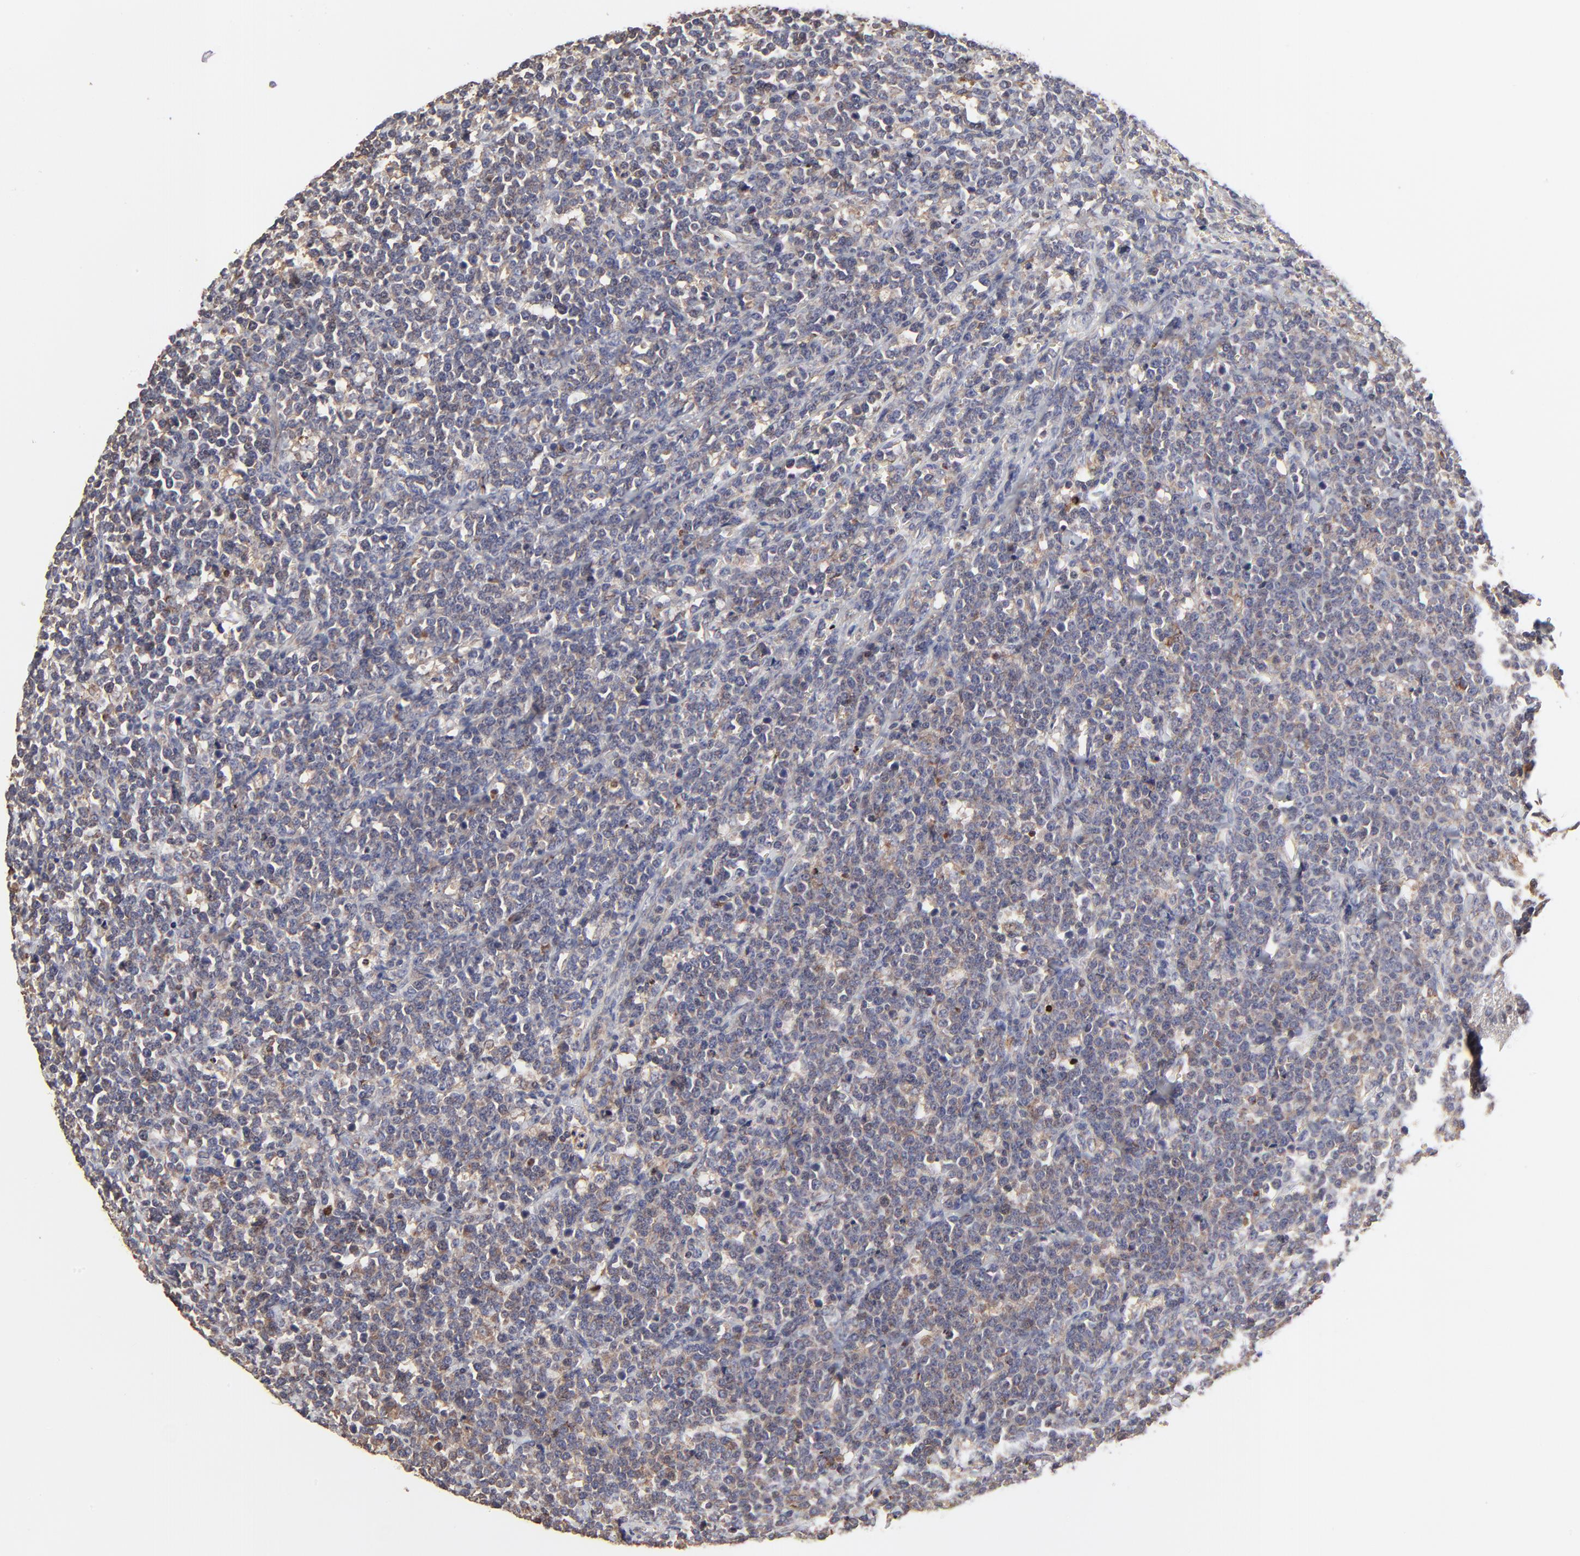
{"staining": {"intensity": "negative", "quantity": "none", "location": "none"}, "tissue": "lymphoma", "cell_type": "Tumor cells", "image_type": "cancer", "snomed": [{"axis": "morphology", "description": "Malignant lymphoma, non-Hodgkin's type, High grade"}, {"axis": "topography", "description": "Small intestine"}, {"axis": "topography", "description": "Colon"}], "caption": "IHC micrograph of neoplastic tissue: human lymphoma stained with DAB shows no significant protein staining in tumor cells.", "gene": "ELP2", "patient": {"sex": "male", "age": 8}}